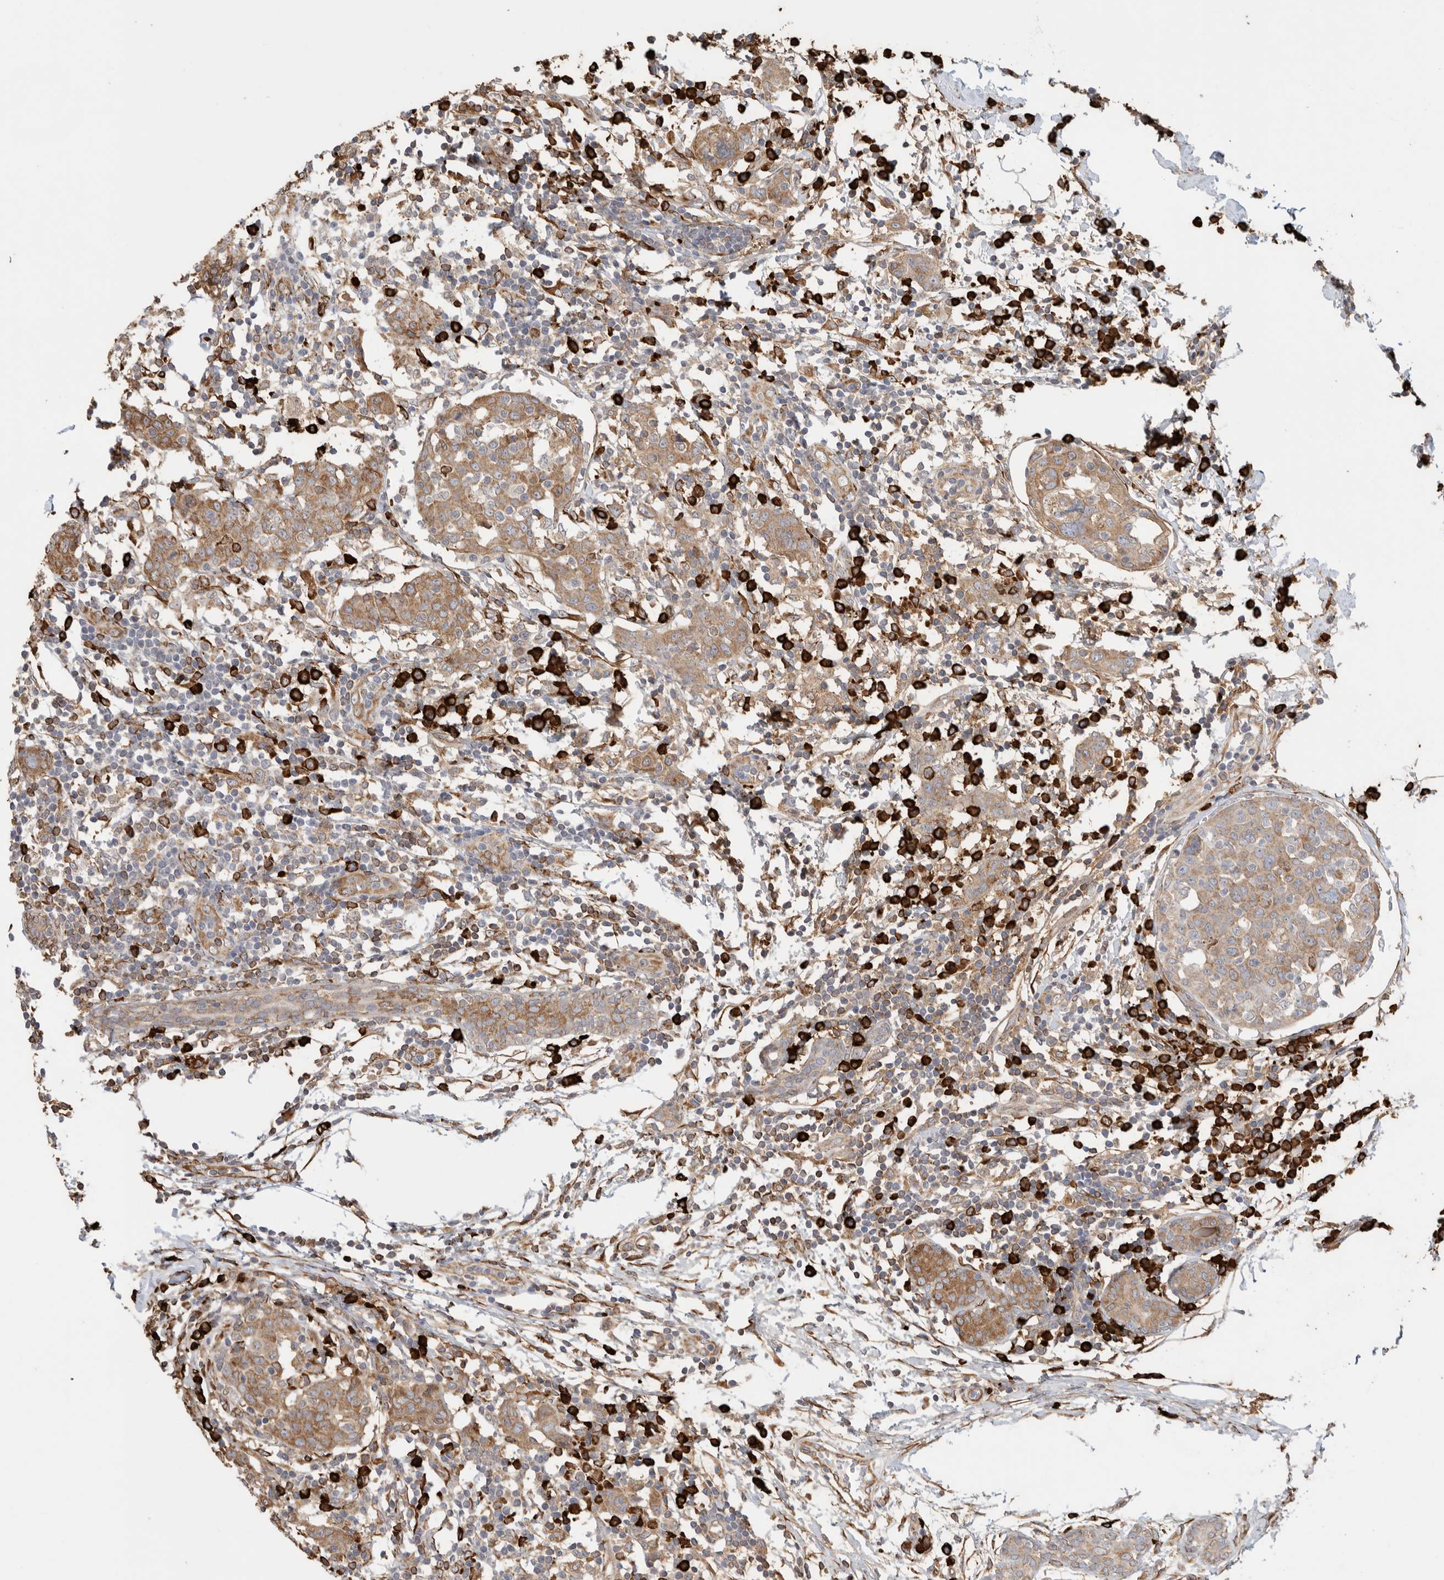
{"staining": {"intensity": "moderate", "quantity": ">75%", "location": "cytoplasmic/membranous"}, "tissue": "breast cancer", "cell_type": "Tumor cells", "image_type": "cancer", "snomed": [{"axis": "morphology", "description": "Normal tissue, NOS"}, {"axis": "morphology", "description": "Duct carcinoma"}, {"axis": "topography", "description": "Breast"}], "caption": "IHC staining of intraductal carcinoma (breast), which demonstrates medium levels of moderate cytoplasmic/membranous expression in about >75% of tumor cells indicating moderate cytoplasmic/membranous protein expression. The staining was performed using DAB (3,3'-diaminobenzidine) (brown) for protein detection and nuclei were counterstained in hematoxylin (blue).", "gene": "BLOC1S5", "patient": {"sex": "female", "age": 37}}